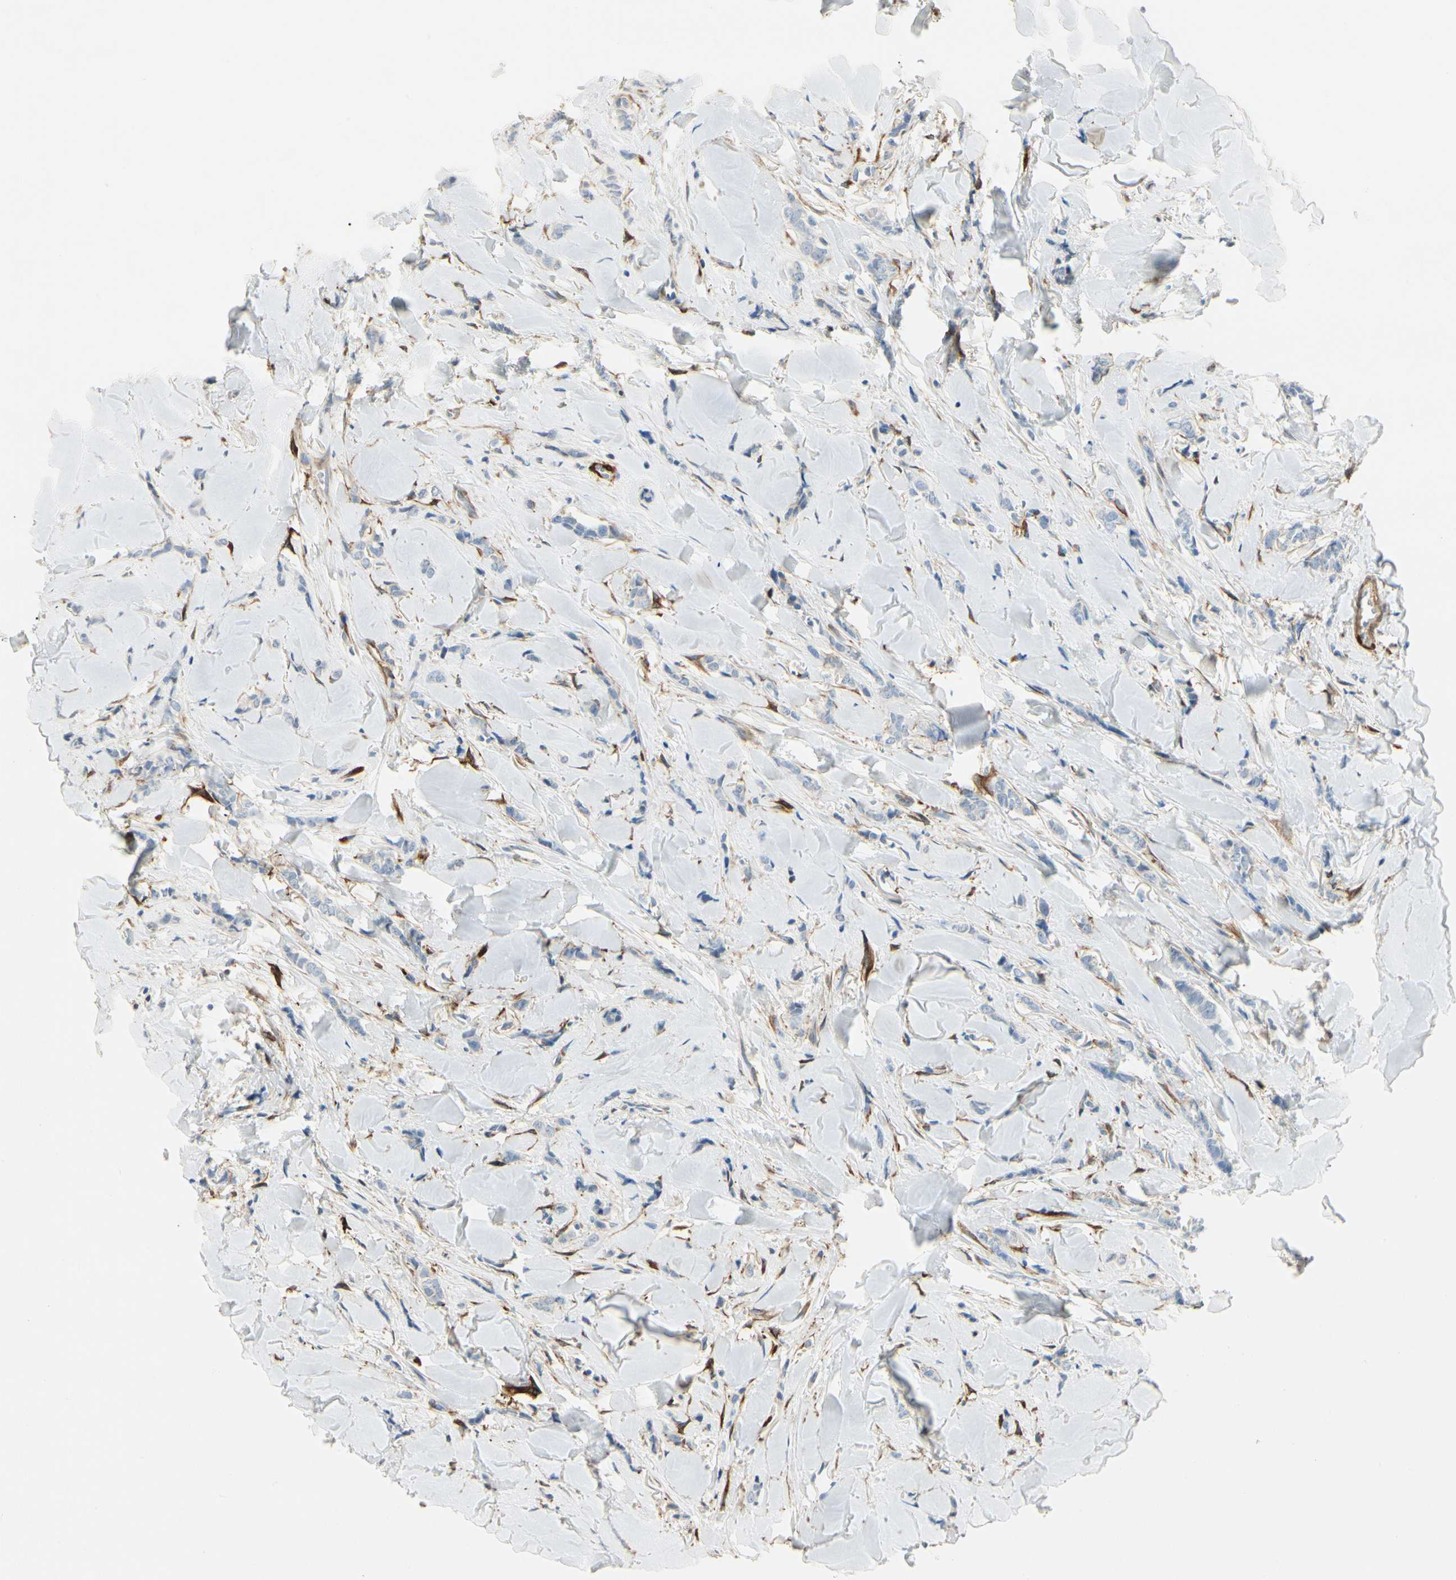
{"staining": {"intensity": "negative", "quantity": "none", "location": "none"}, "tissue": "breast cancer", "cell_type": "Tumor cells", "image_type": "cancer", "snomed": [{"axis": "morphology", "description": "Lobular carcinoma"}, {"axis": "topography", "description": "Skin"}, {"axis": "topography", "description": "Breast"}], "caption": "Human lobular carcinoma (breast) stained for a protein using immunohistochemistry shows no expression in tumor cells.", "gene": "AMPH", "patient": {"sex": "female", "age": 46}}